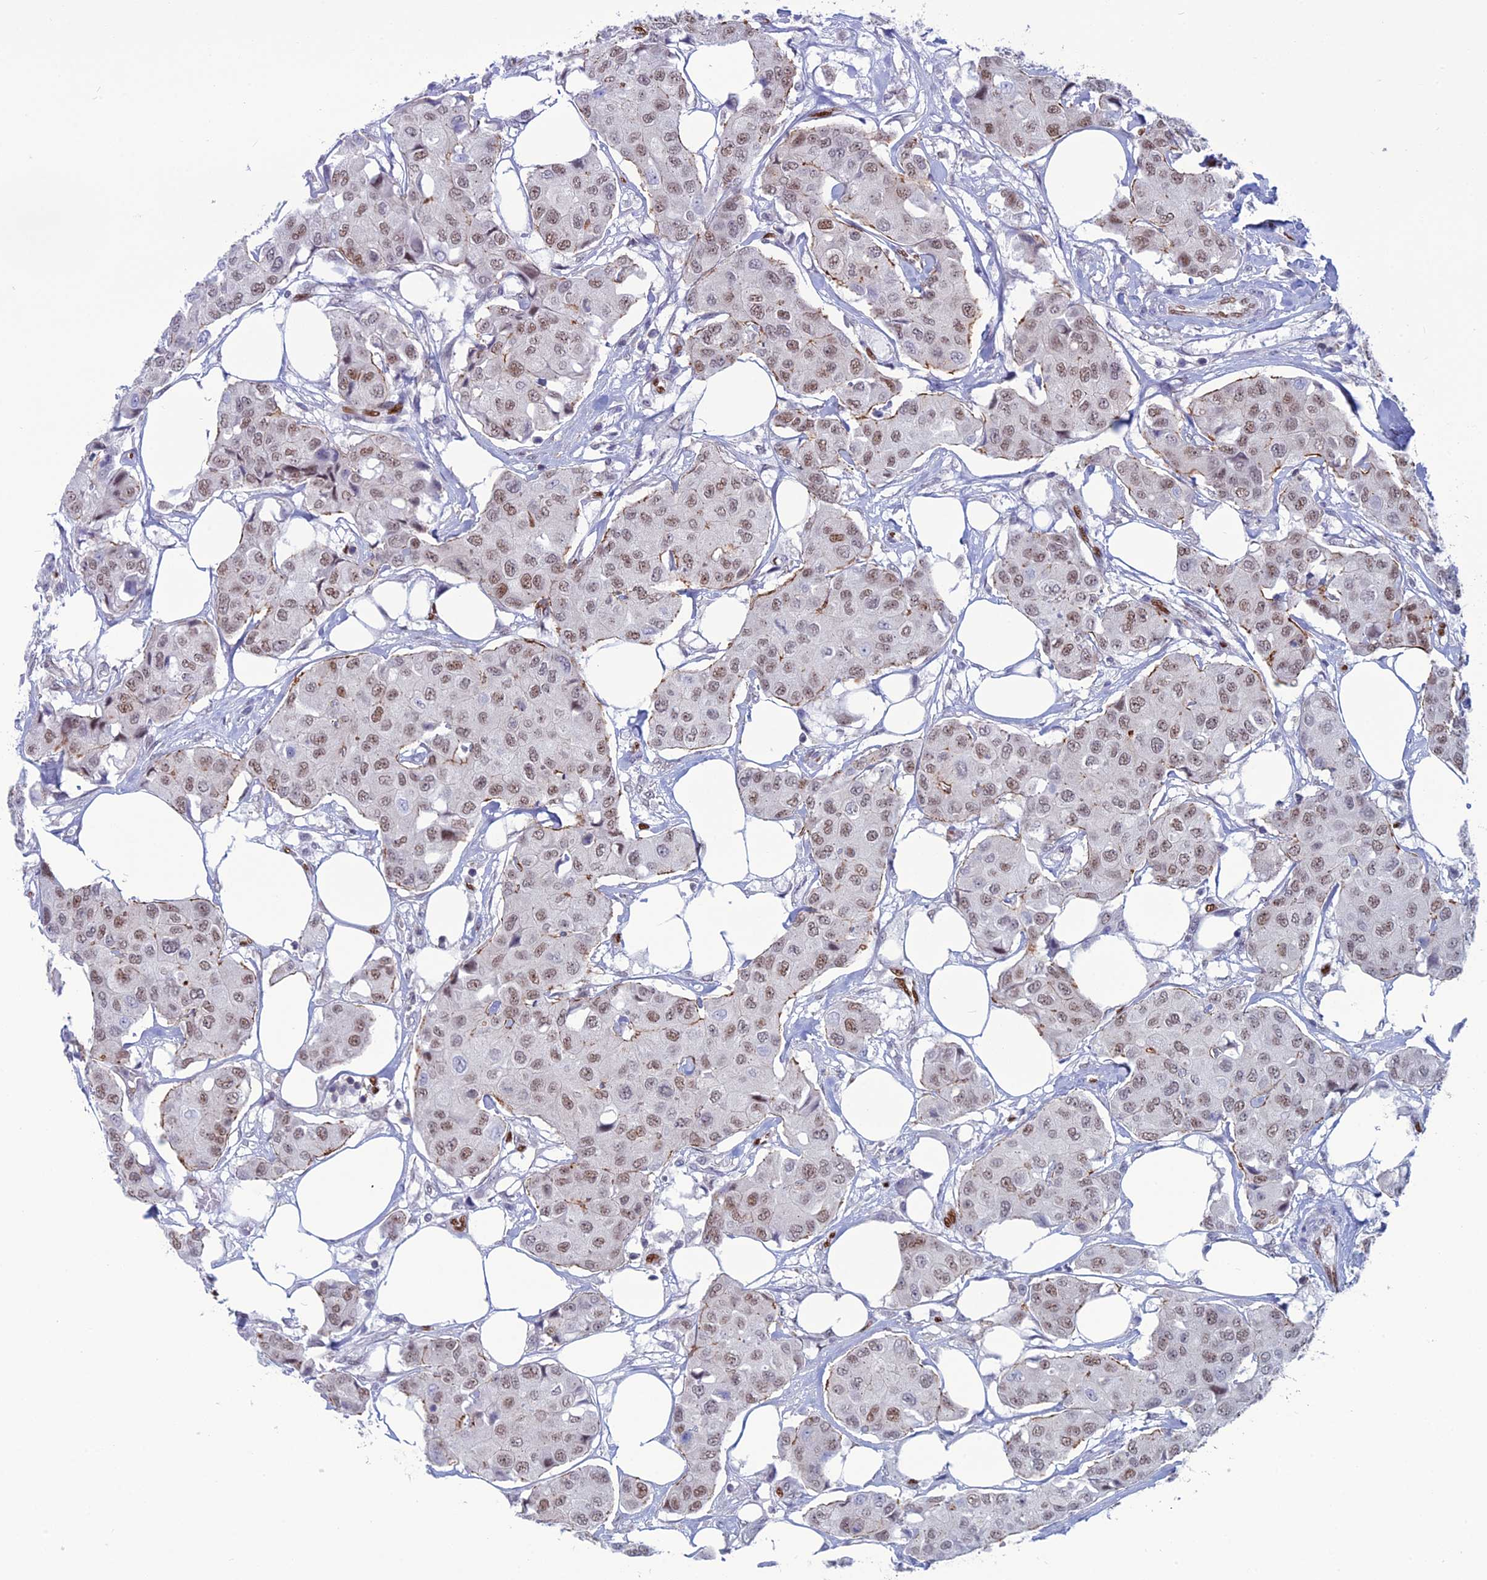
{"staining": {"intensity": "moderate", "quantity": ">75%", "location": "nuclear"}, "tissue": "breast cancer", "cell_type": "Tumor cells", "image_type": "cancer", "snomed": [{"axis": "morphology", "description": "Duct carcinoma"}, {"axis": "topography", "description": "Breast"}], "caption": "About >75% of tumor cells in human breast intraductal carcinoma show moderate nuclear protein expression as visualized by brown immunohistochemical staining.", "gene": "NOL4L", "patient": {"sex": "female", "age": 80}}